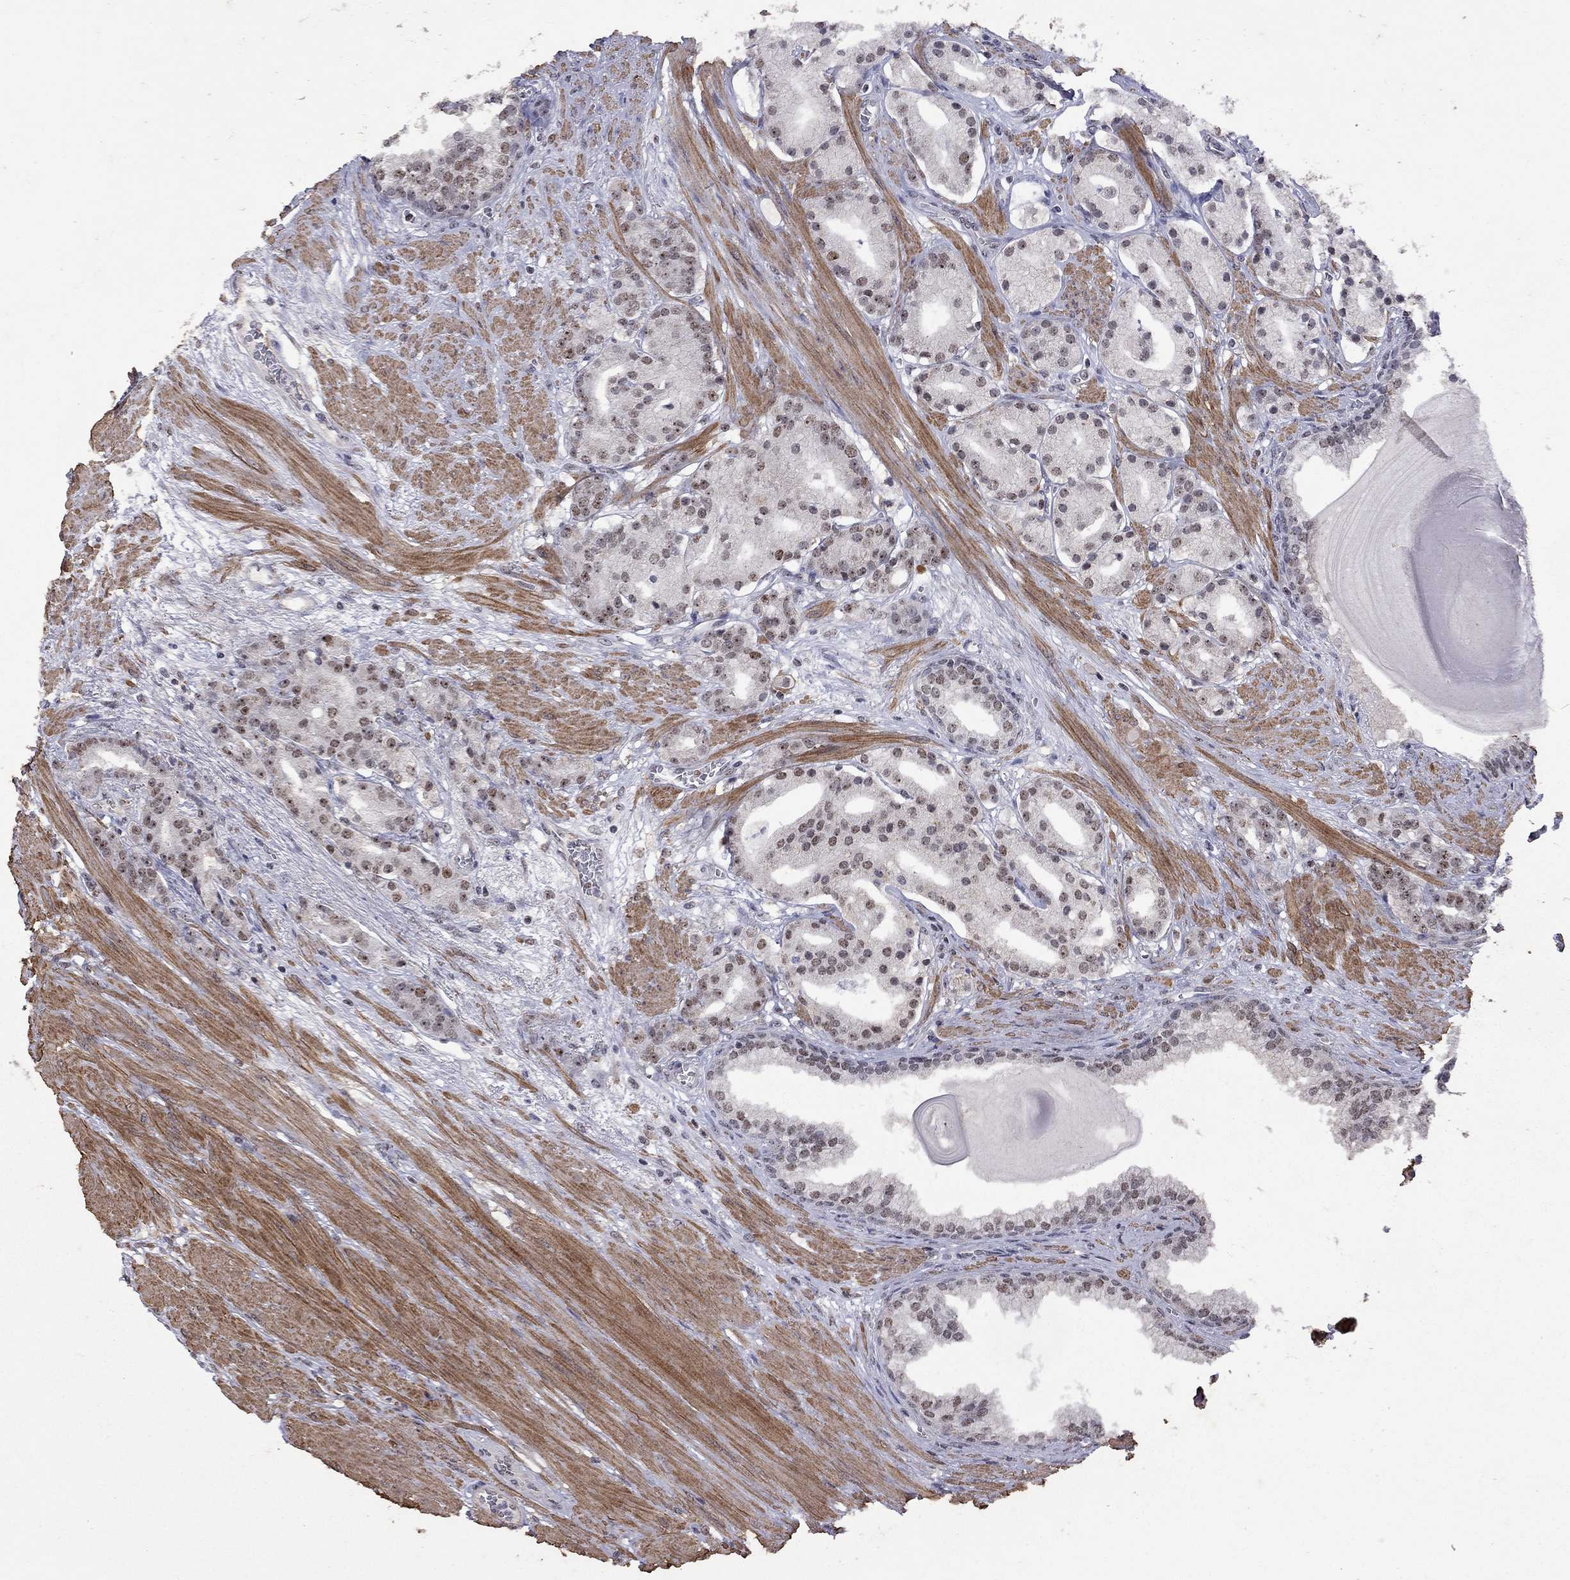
{"staining": {"intensity": "moderate", "quantity": "<25%", "location": "nuclear"}, "tissue": "prostate cancer", "cell_type": "Tumor cells", "image_type": "cancer", "snomed": [{"axis": "morphology", "description": "Adenocarcinoma, NOS"}, {"axis": "topography", "description": "Prostate"}], "caption": "Brown immunohistochemical staining in human prostate cancer (adenocarcinoma) displays moderate nuclear staining in about <25% of tumor cells. Nuclei are stained in blue.", "gene": "SPOUT1", "patient": {"sex": "male", "age": 69}}